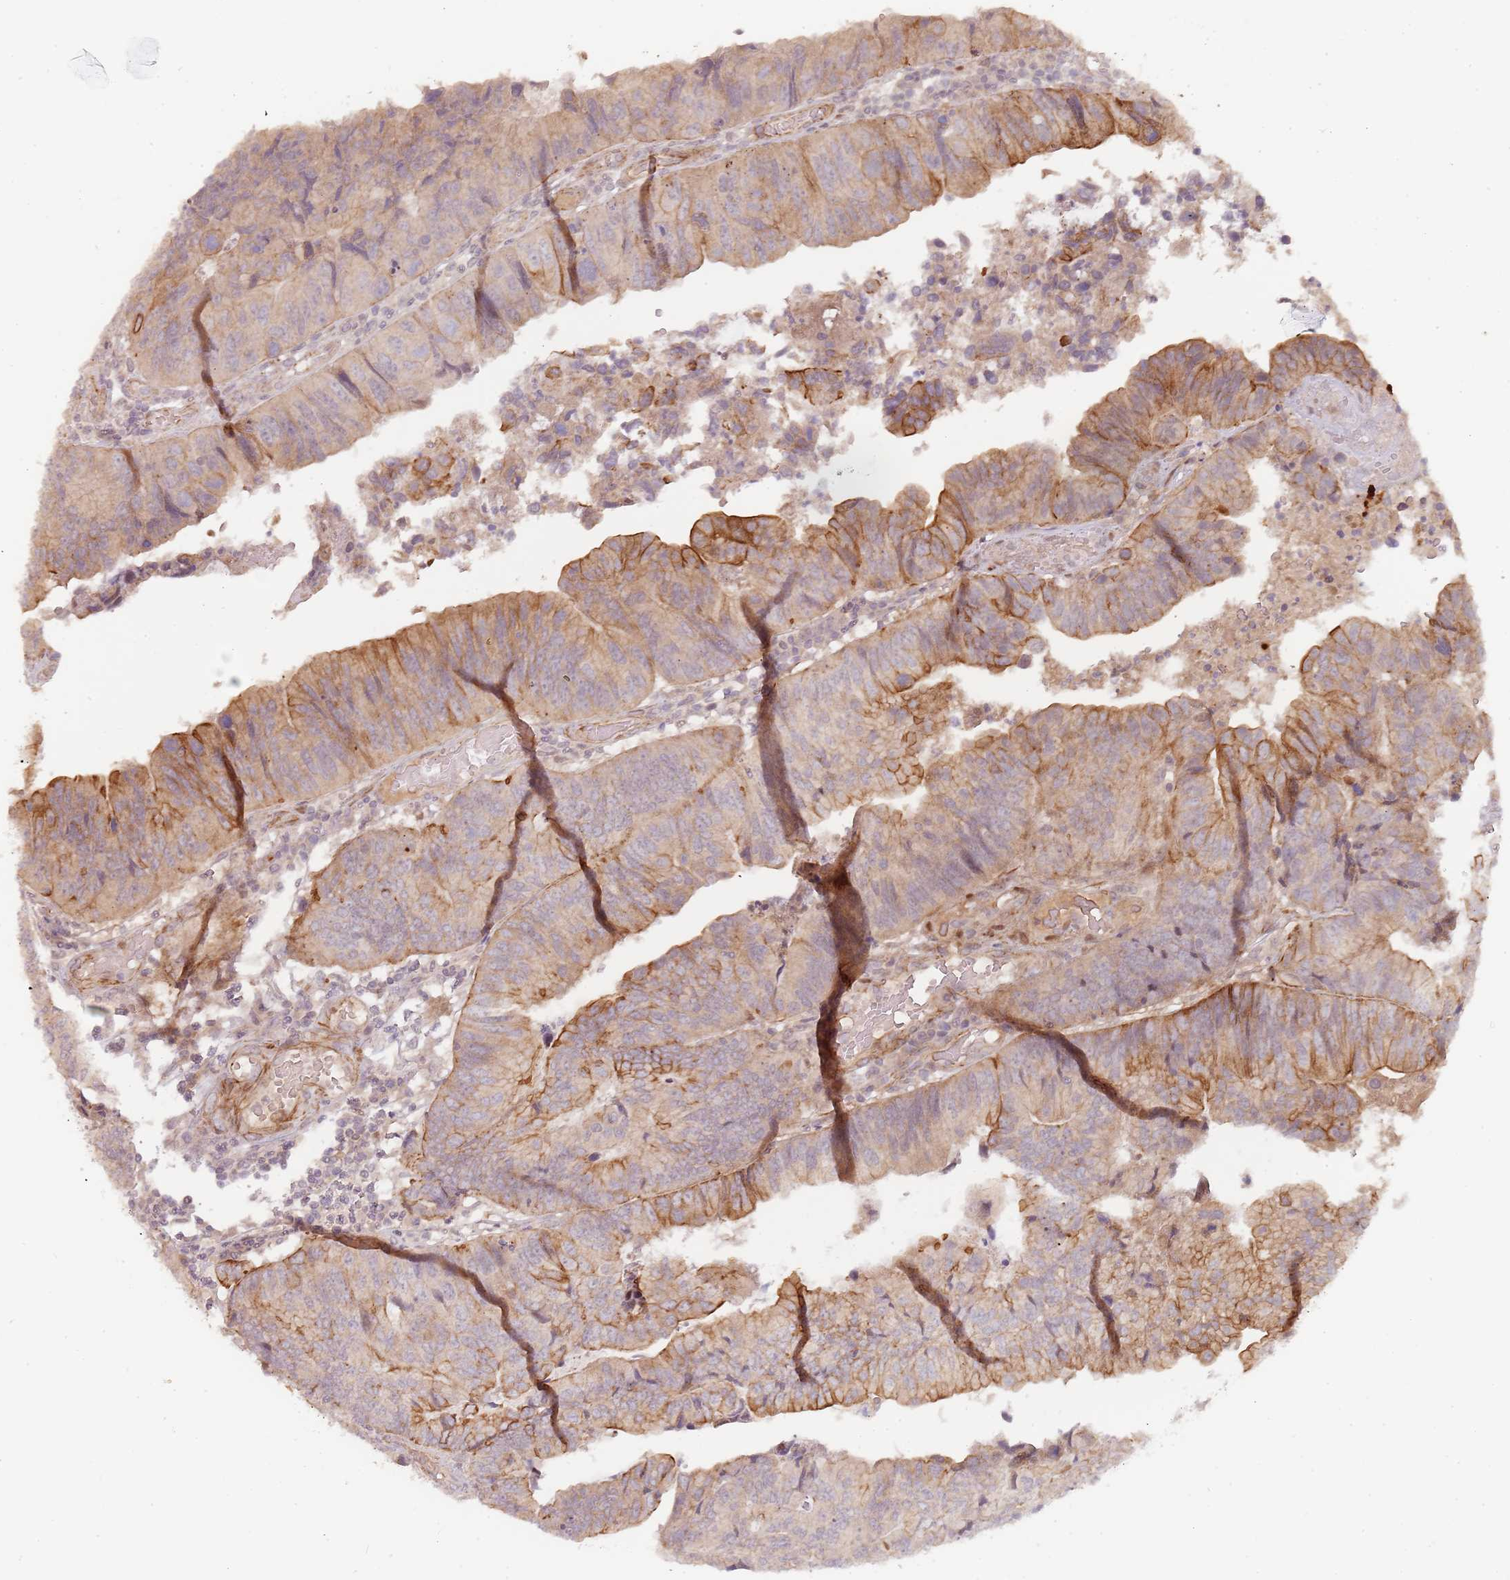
{"staining": {"intensity": "moderate", "quantity": "<25%", "location": "cytoplasmic/membranous"}, "tissue": "colorectal cancer", "cell_type": "Tumor cells", "image_type": "cancer", "snomed": [{"axis": "morphology", "description": "Adenocarcinoma, NOS"}, {"axis": "topography", "description": "Colon"}], "caption": "Moderate cytoplasmic/membranous expression is appreciated in about <25% of tumor cells in adenocarcinoma (colorectal).", "gene": "RPS6KA2", "patient": {"sex": "female", "age": 67}}